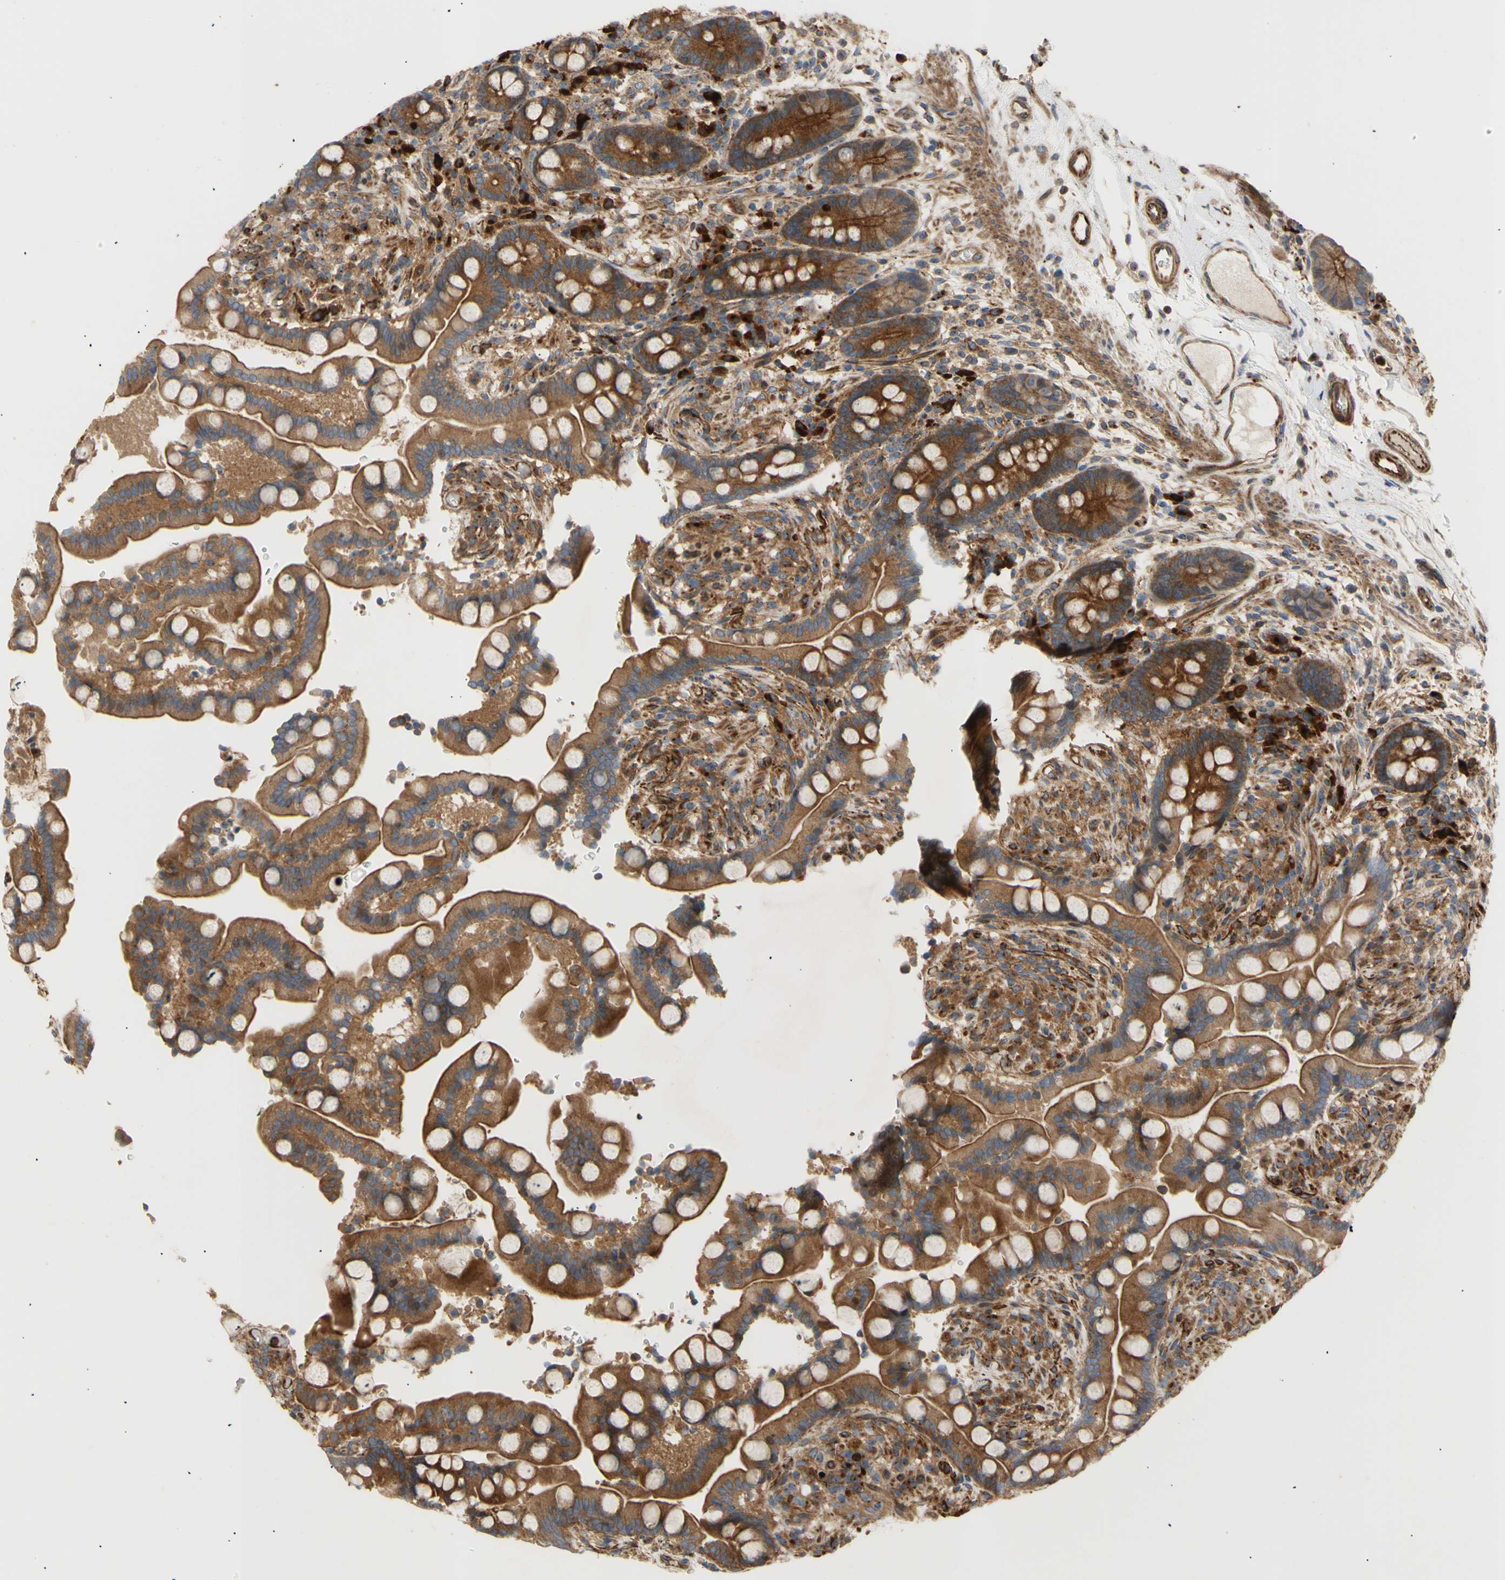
{"staining": {"intensity": "strong", "quantity": ">75%", "location": "cytoplasmic/membranous"}, "tissue": "colon", "cell_type": "Endothelial cells", "image_type": "normal", "snomed": [{"axis": "morphology", "description": "Normal tissue, NOS"}, {"axis": "topography", "description": "Colon"}], "caption": "This image reveals normal colon stained with immunohistochemistry (IHC) to label a protein in brown. The cytoplasmic/membranous of endothelial cells show strong positivity for the protein. Nuclei are counter-stained blue.", "gene": "TUBG2", "patient": {"sex": "male", "age": 73}}